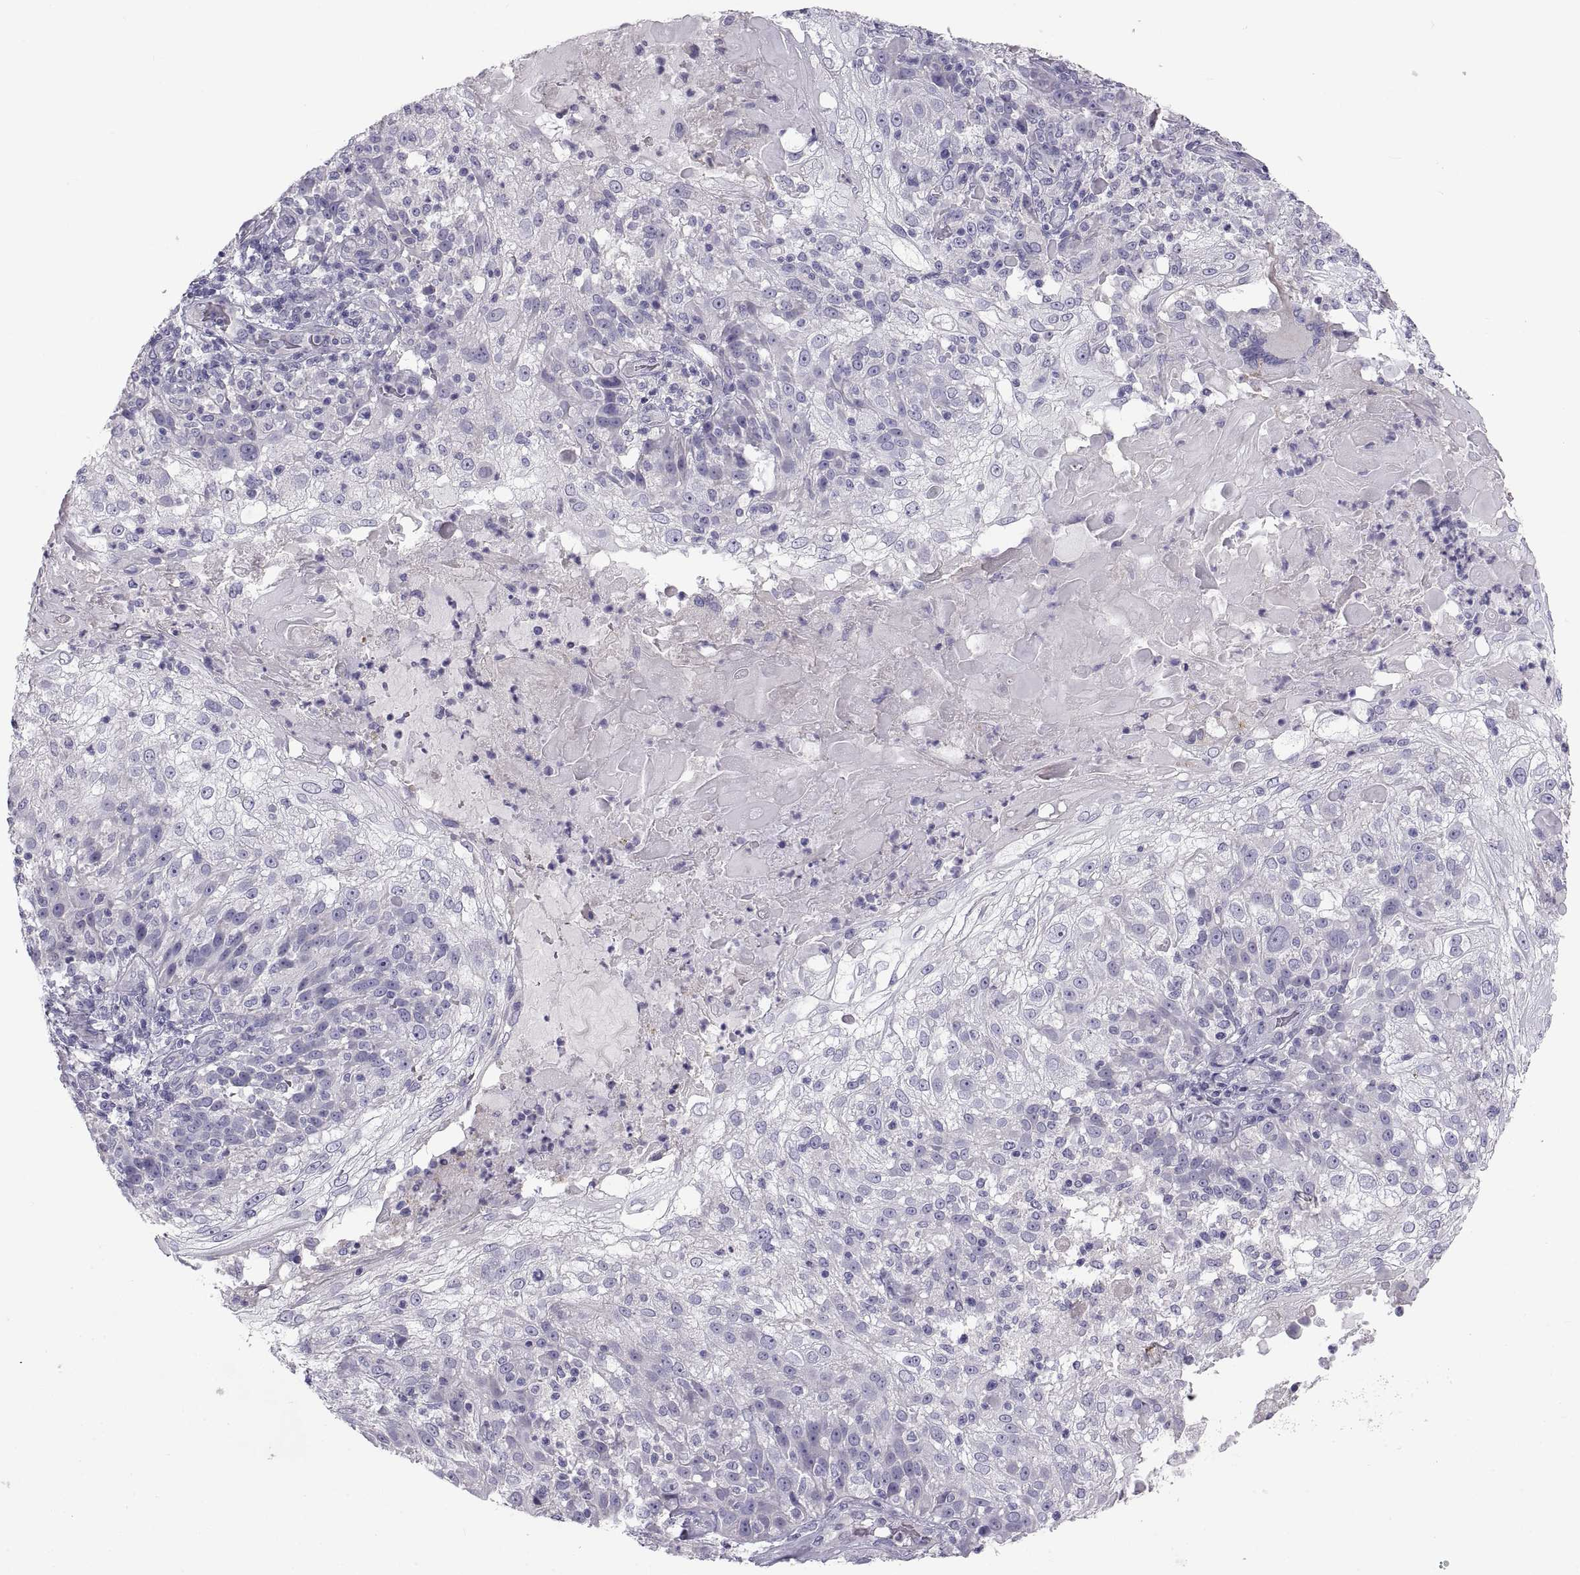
{"staining": {"intensity": "negative", "quantity": "none", "location": "none"}, "tissue": "skin cancer", "cell_type": "Tumor cells", "image_type": "cancer", "snomed": [{"axis": "morphology", "description": "Normal tissue, NOS"}, {"axis": "morphology", "description": "Squamous cell carcinoma, NOS"}, {"axis": "topography", "description": "Skin"}], "caption": "The IHC histopathology image has no significant staining in tumor cells of skin cancer tissue.", "gene": "CRYBB3", "patient": {"sex": "female", "age": 83}}